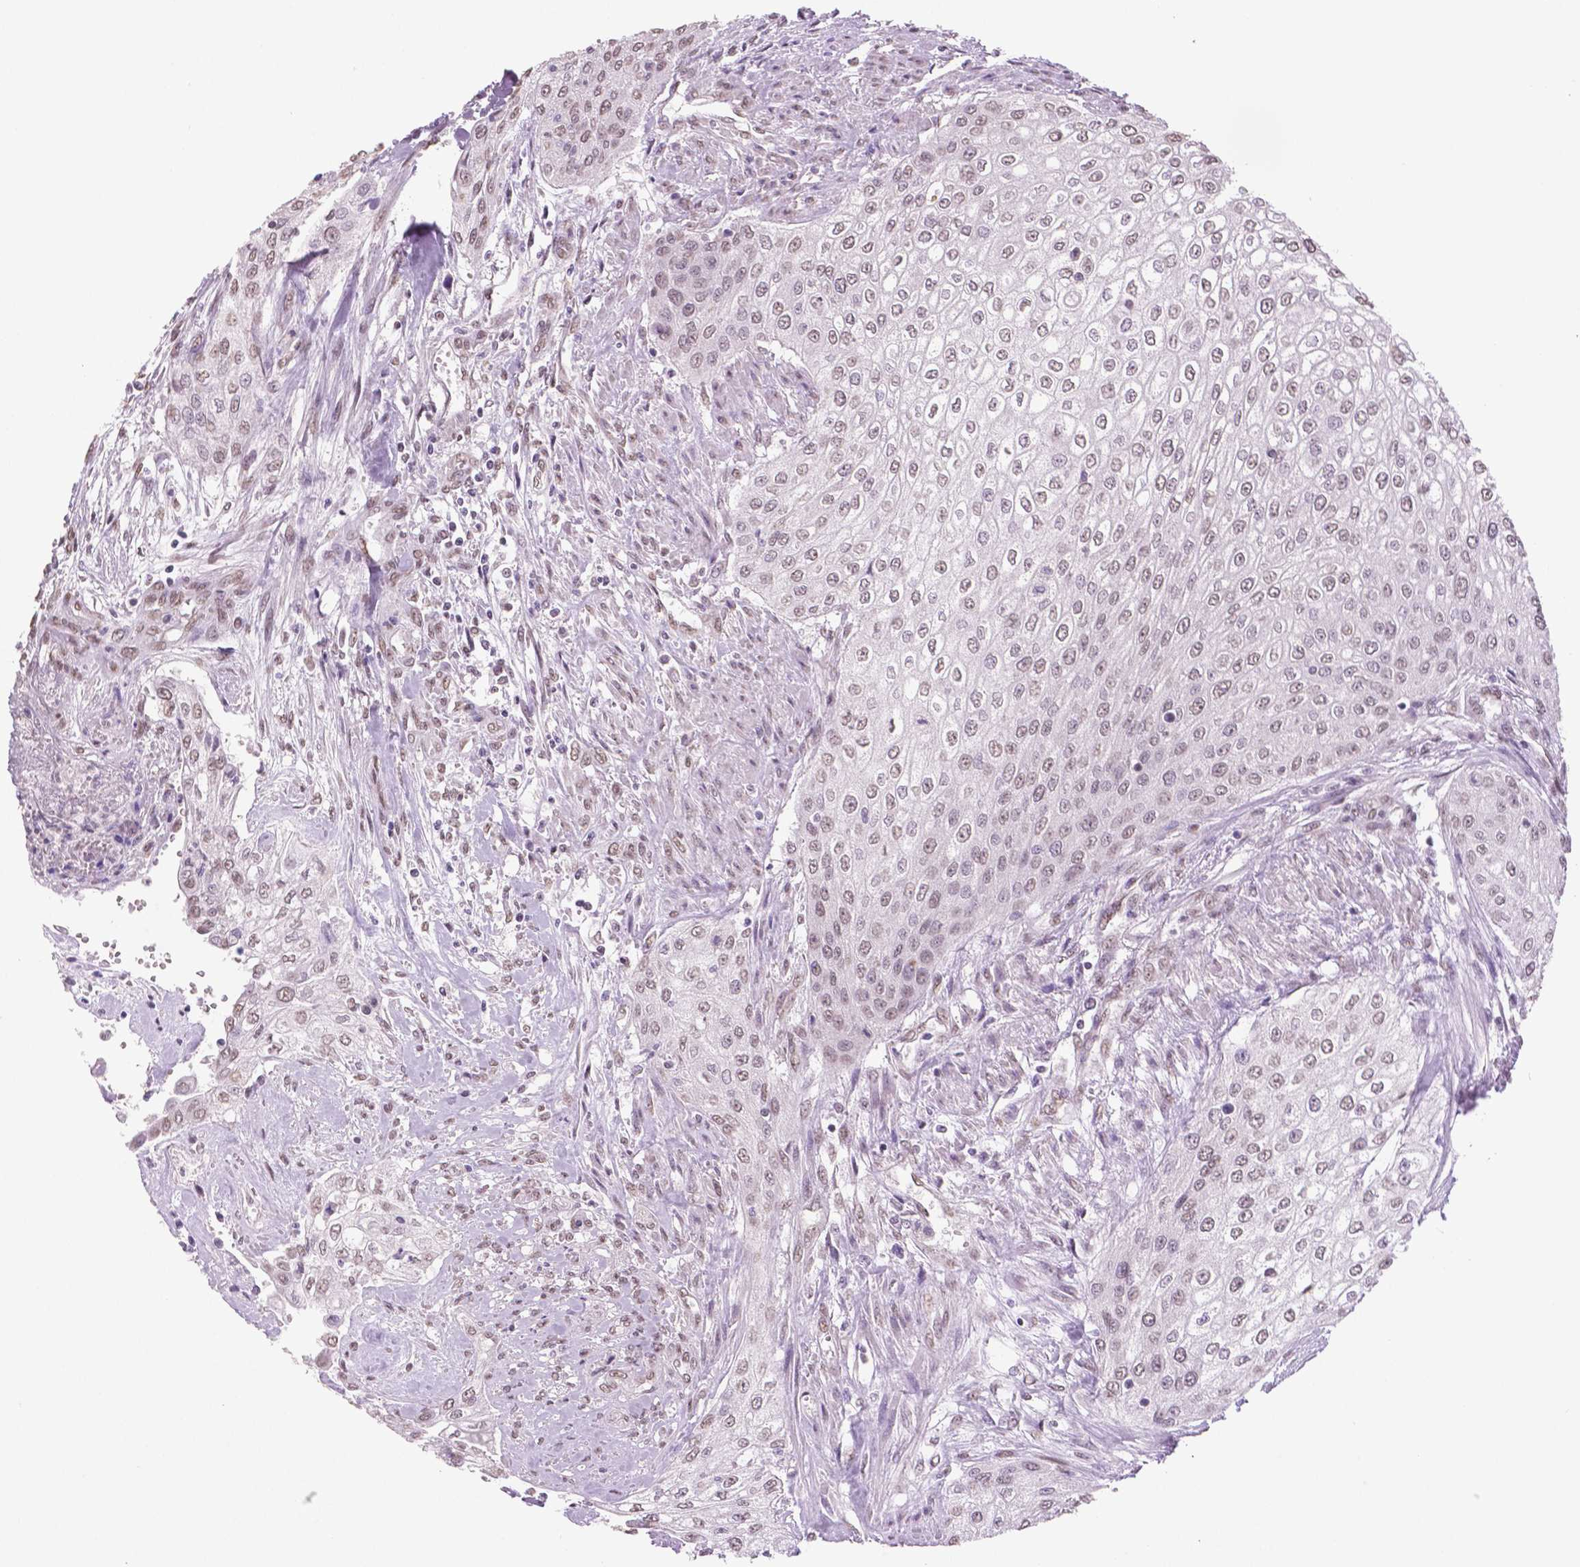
{"staining": {"intensity": "weak", "quantity": "<25%", "location": "nuclear"}, "tissue": "urothelial cancer", "cell_type": "Tumor cells", "image_type": "cancer", "snomed": [{"axis": "morphology", "description": "Urothelial carcinoma, High grade"}, {"axis": "topography", "description": "Urinary bladder"}], "caption": "A histopathology image of high-grade urothelial carcinoma stained for a protein displays no brown staining in tumor cells.", "gene": "IGF2BP1", "patient": {"sex": "male", "age": 62}}